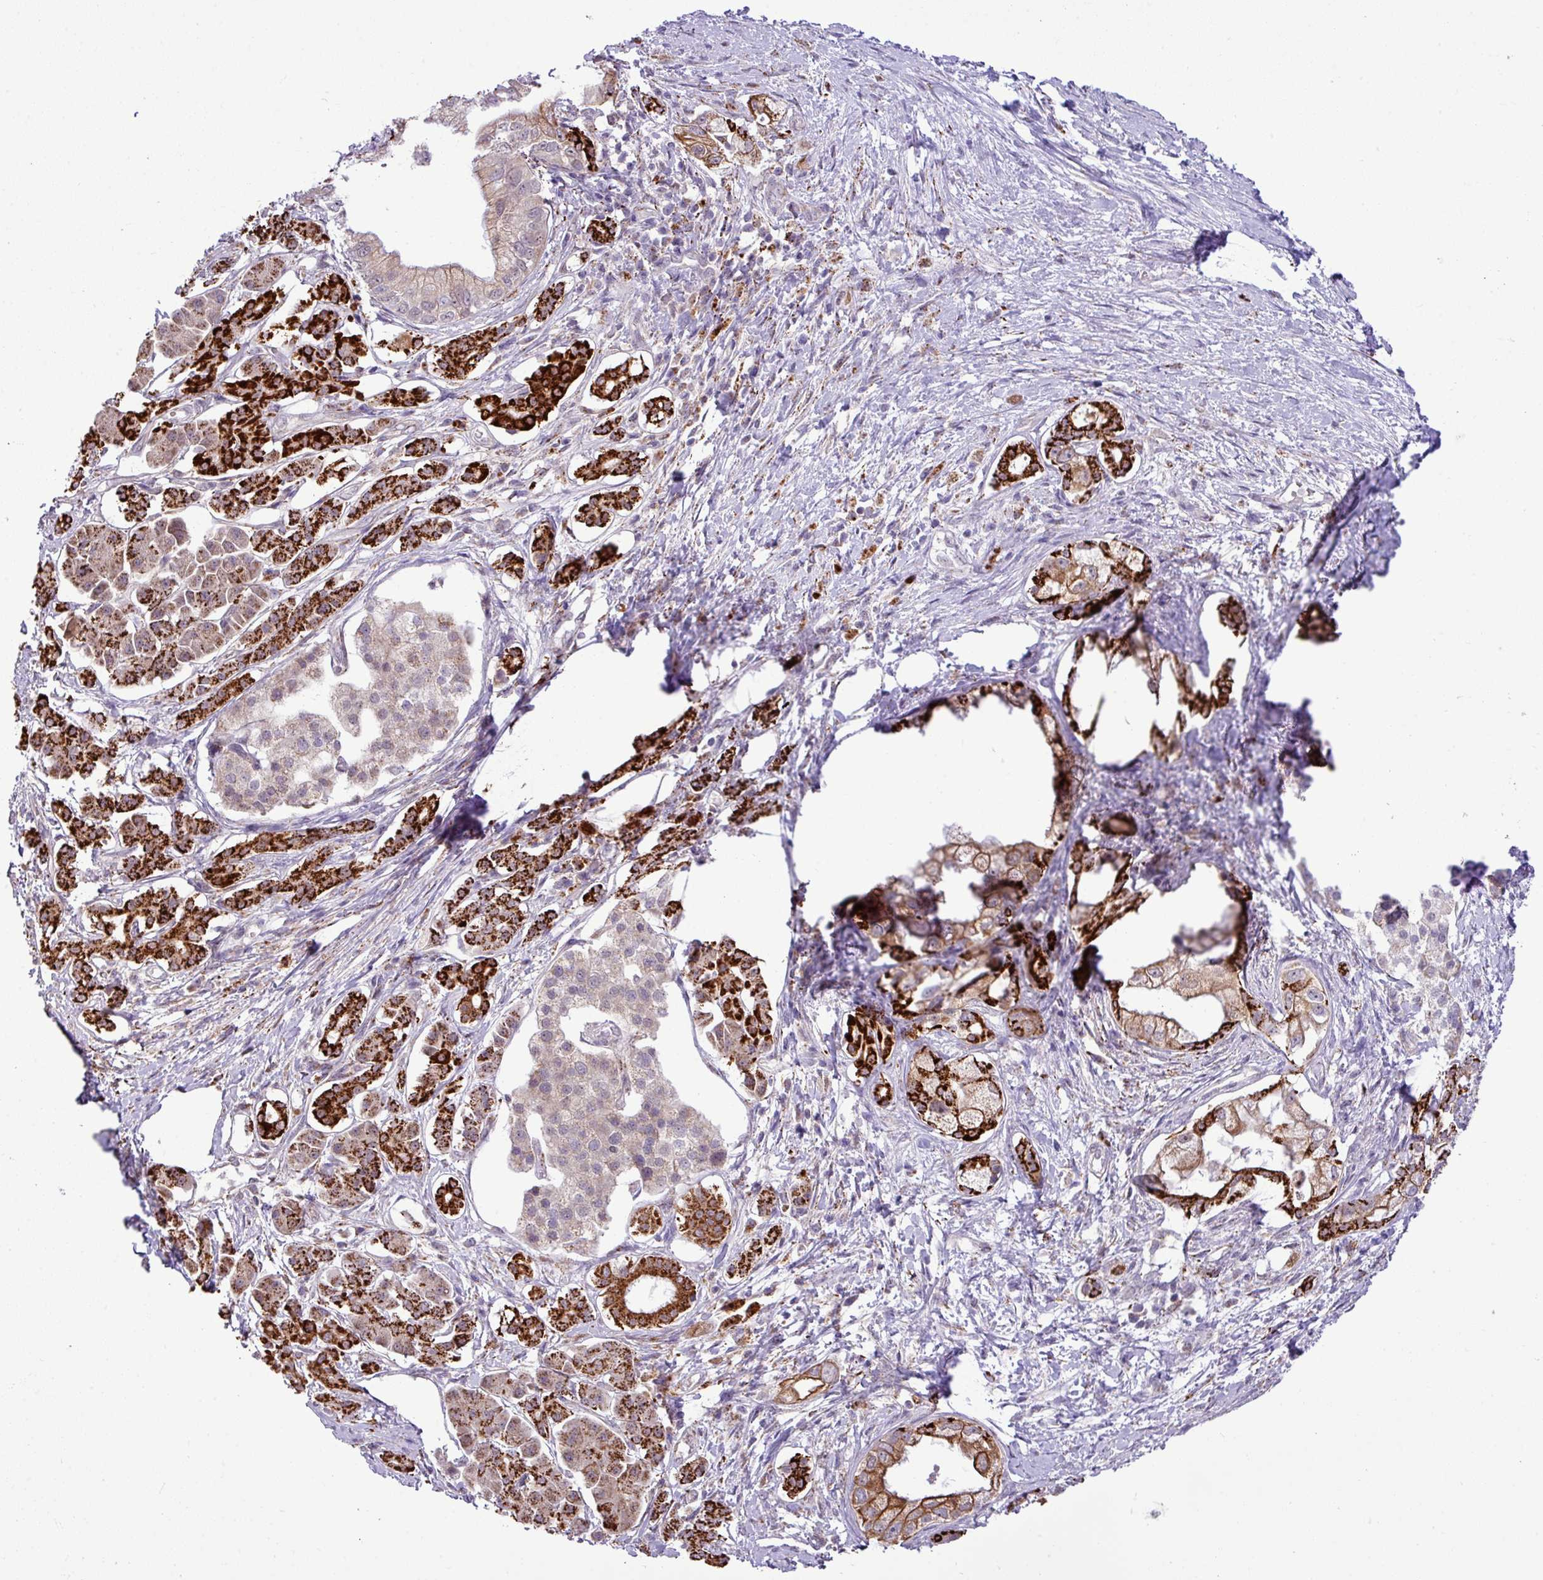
{"staining": {"intensity": "strong", "quantity": ">75%", "location": "cytoplasmic/membranous"}, "tissue": "pancreatic cancer", "cell_type": "Tumor cells", "image_type": "cancer", "snomed": [{"axis": "morphology", "description": "Adenocarcinoma, NOS"}, {"axis": "topography", "description": "Pancreas"}], "caption": "DAB (3,3'-diaminobenzidine) immunohistochemical staining of human pancreatic cancer (adenocarcinoma) exhibits strong cytoplasmic/membranous protein staining in approximately >75% of tumor cells.", "gene": "SGPP1", "patient": {"sex": "male", "age": 70}}